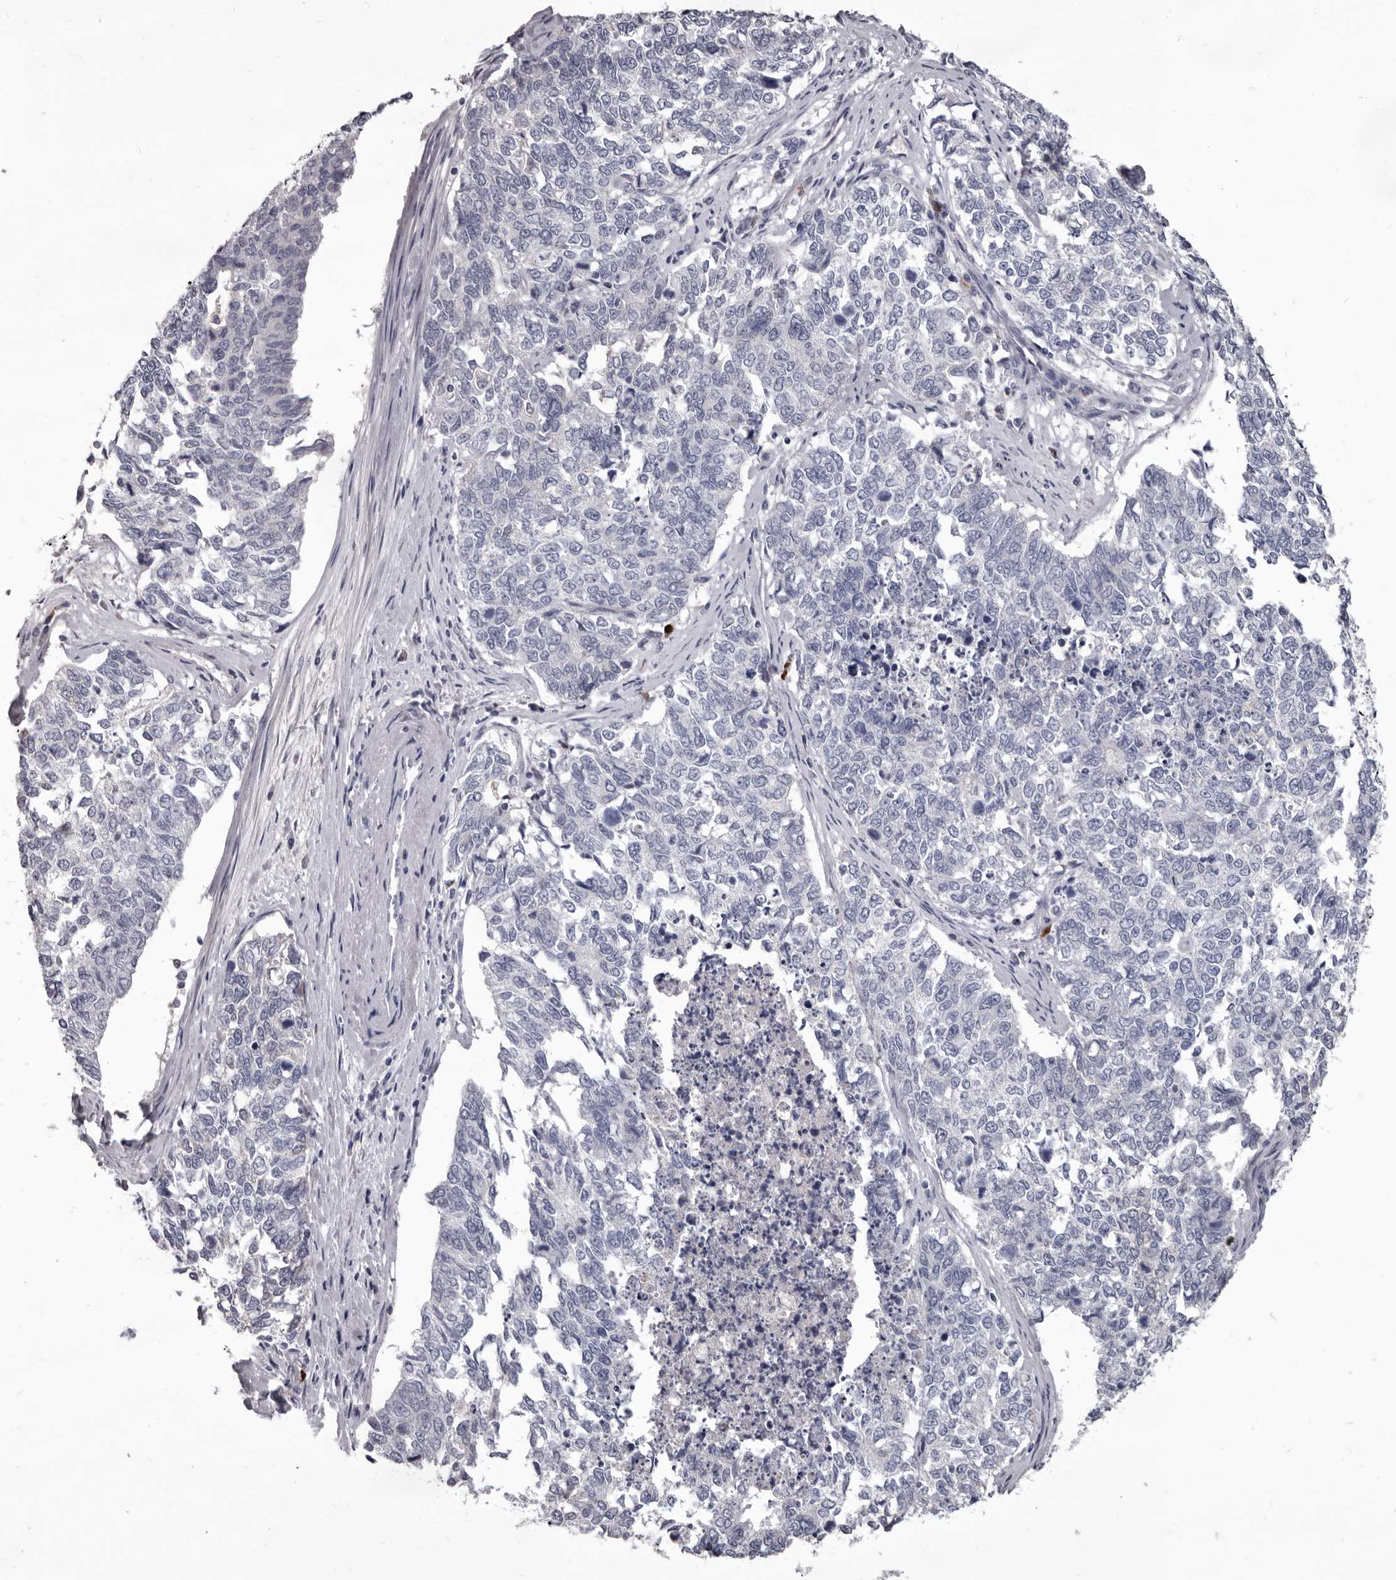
{"staining": {"intensity": "negative", "quantity": "none", "location": "none"}, "tissue": "cervical cancer", "cell_type": "Tumor cells", "image_type": "cancer", "snomed": [{"axis": "morphology", "description": "Squamous cell carcinoma, NOS"}, {"axis": "topography", "description": "Cervix"}], "caption": "An image of cervical squamous cell carcinoma stained for a protein reveals no brown staining in tumor cells.", "gene": "GZMH", "patient": {"sex": "female", "age": 63}}